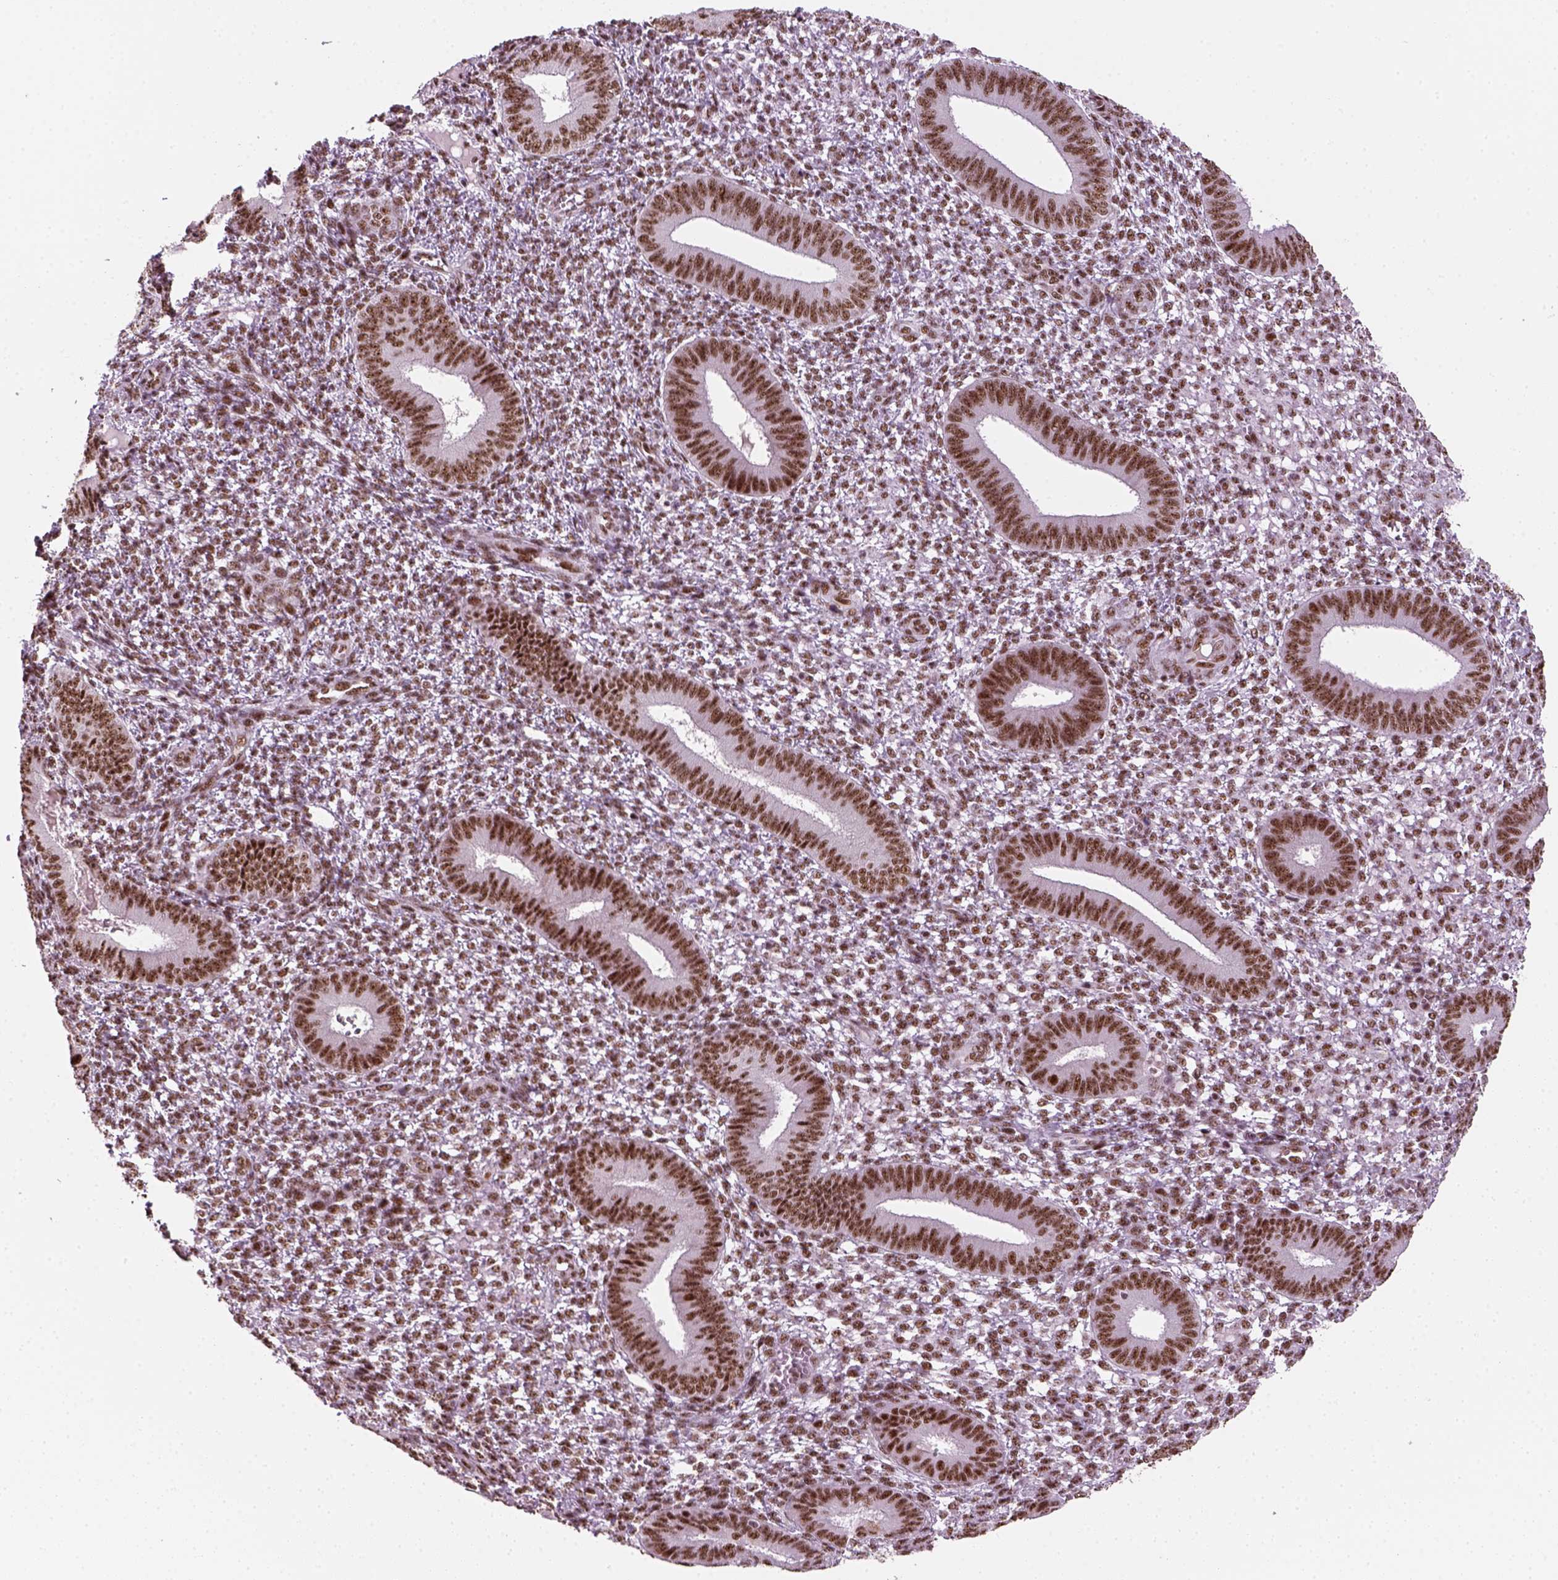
{"staining": {"intensity": "moderate", "quantity": ">75%", "location": "nuclear"}, "tissue": "endometrium", "cell_type": "Cells in endometrial stroma", "image_type": "normal", "snomed": [{"axis": "morphology", "description": "Normal tissue, NOS"}, {"axis": "topography", "description": "Endometrium"}], "caption": "Benign endometrium was stained to show a protein in brown. There is medium levels of moderate nuclear staining in about >75% of cells in endometrial stroma.", "gene": "GTF2F1", "patient": {"sex": "female", "age": 42}}